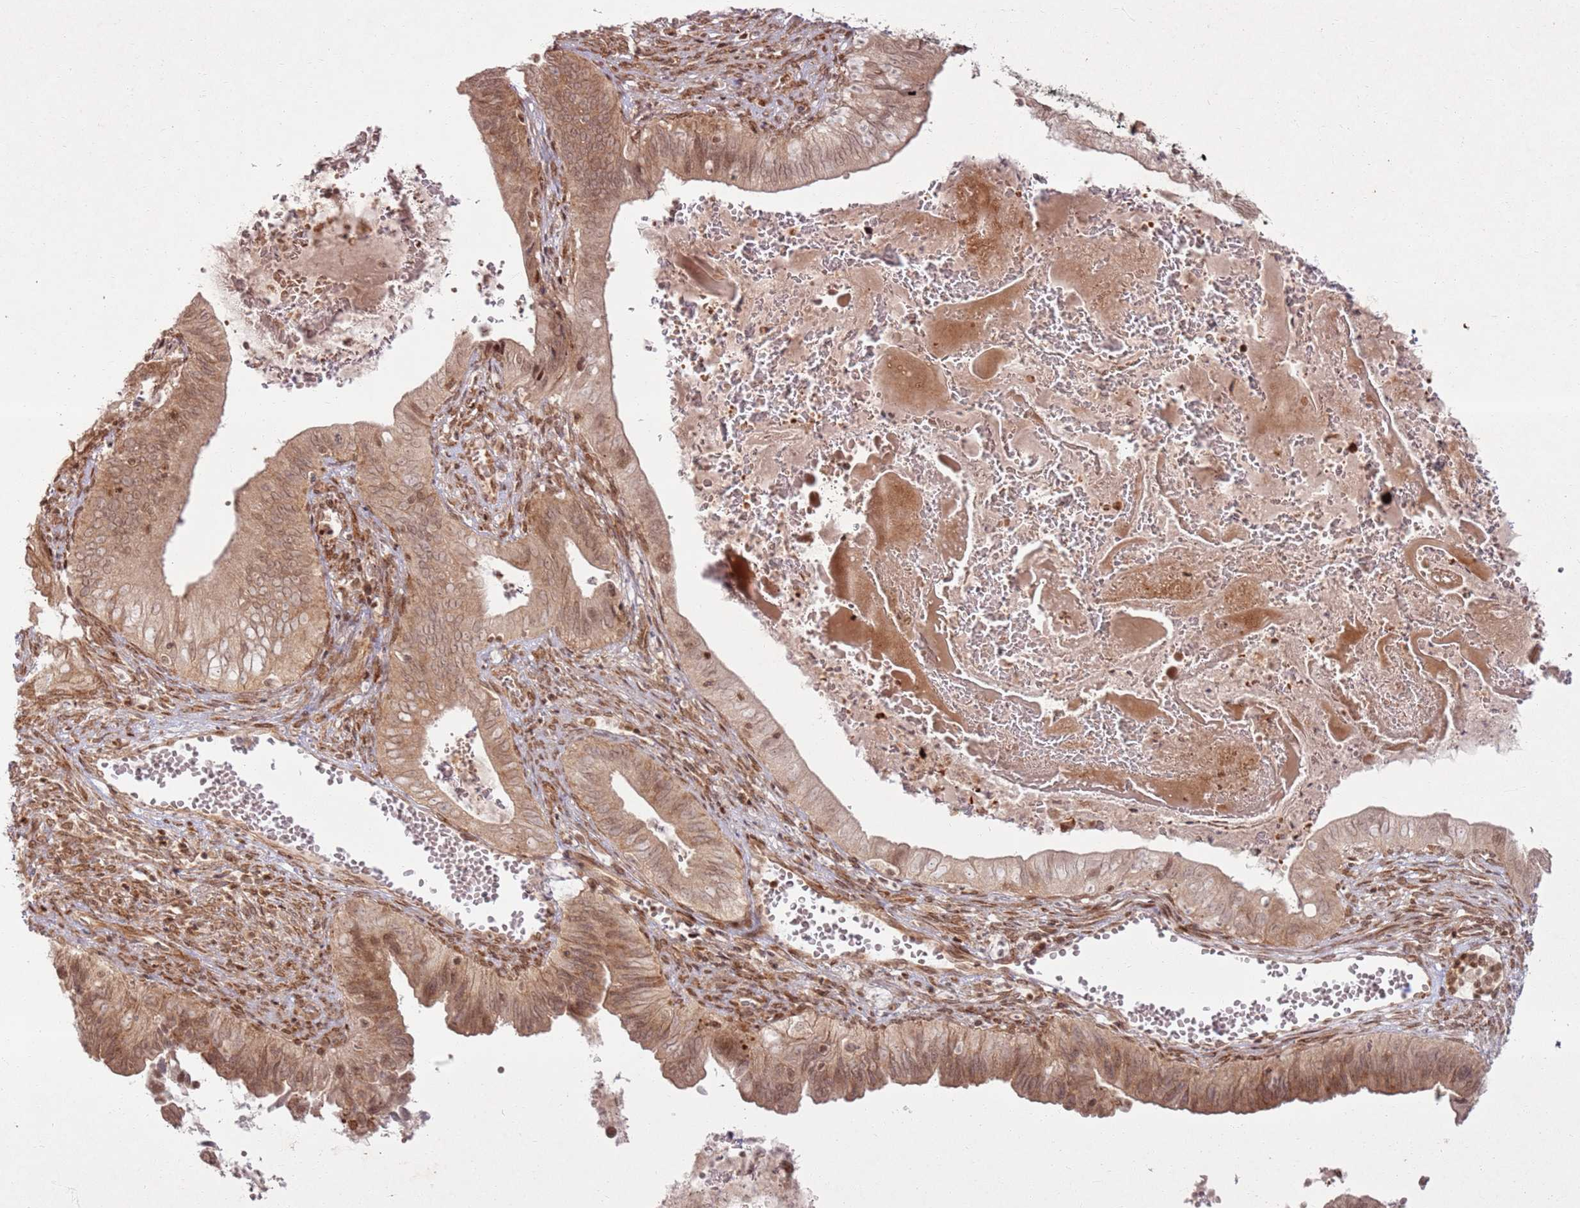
{"staining": {"intensity": "moderate", "quantity": ">75%", "location": "cytoplasmic/membranous,nuclear"}, "tissue": "cervical cancer", "cell_type": "Tumor cells", "image_type": "cancer", "snomed": [{"axis": "morphology", "description": "Adenocarcinoma, NOS"}, {"axis": "topography", "description": "Cervix"}], "caption": "Adenocarcinoma (cervical) stained for a protein (brown) shows moderate cytoplasmic/membranous and nuclear positive expression in approximately >75% of tumor cells.", "gene": "KLHL36", "patient": {"sex": "female", "age": 42}}